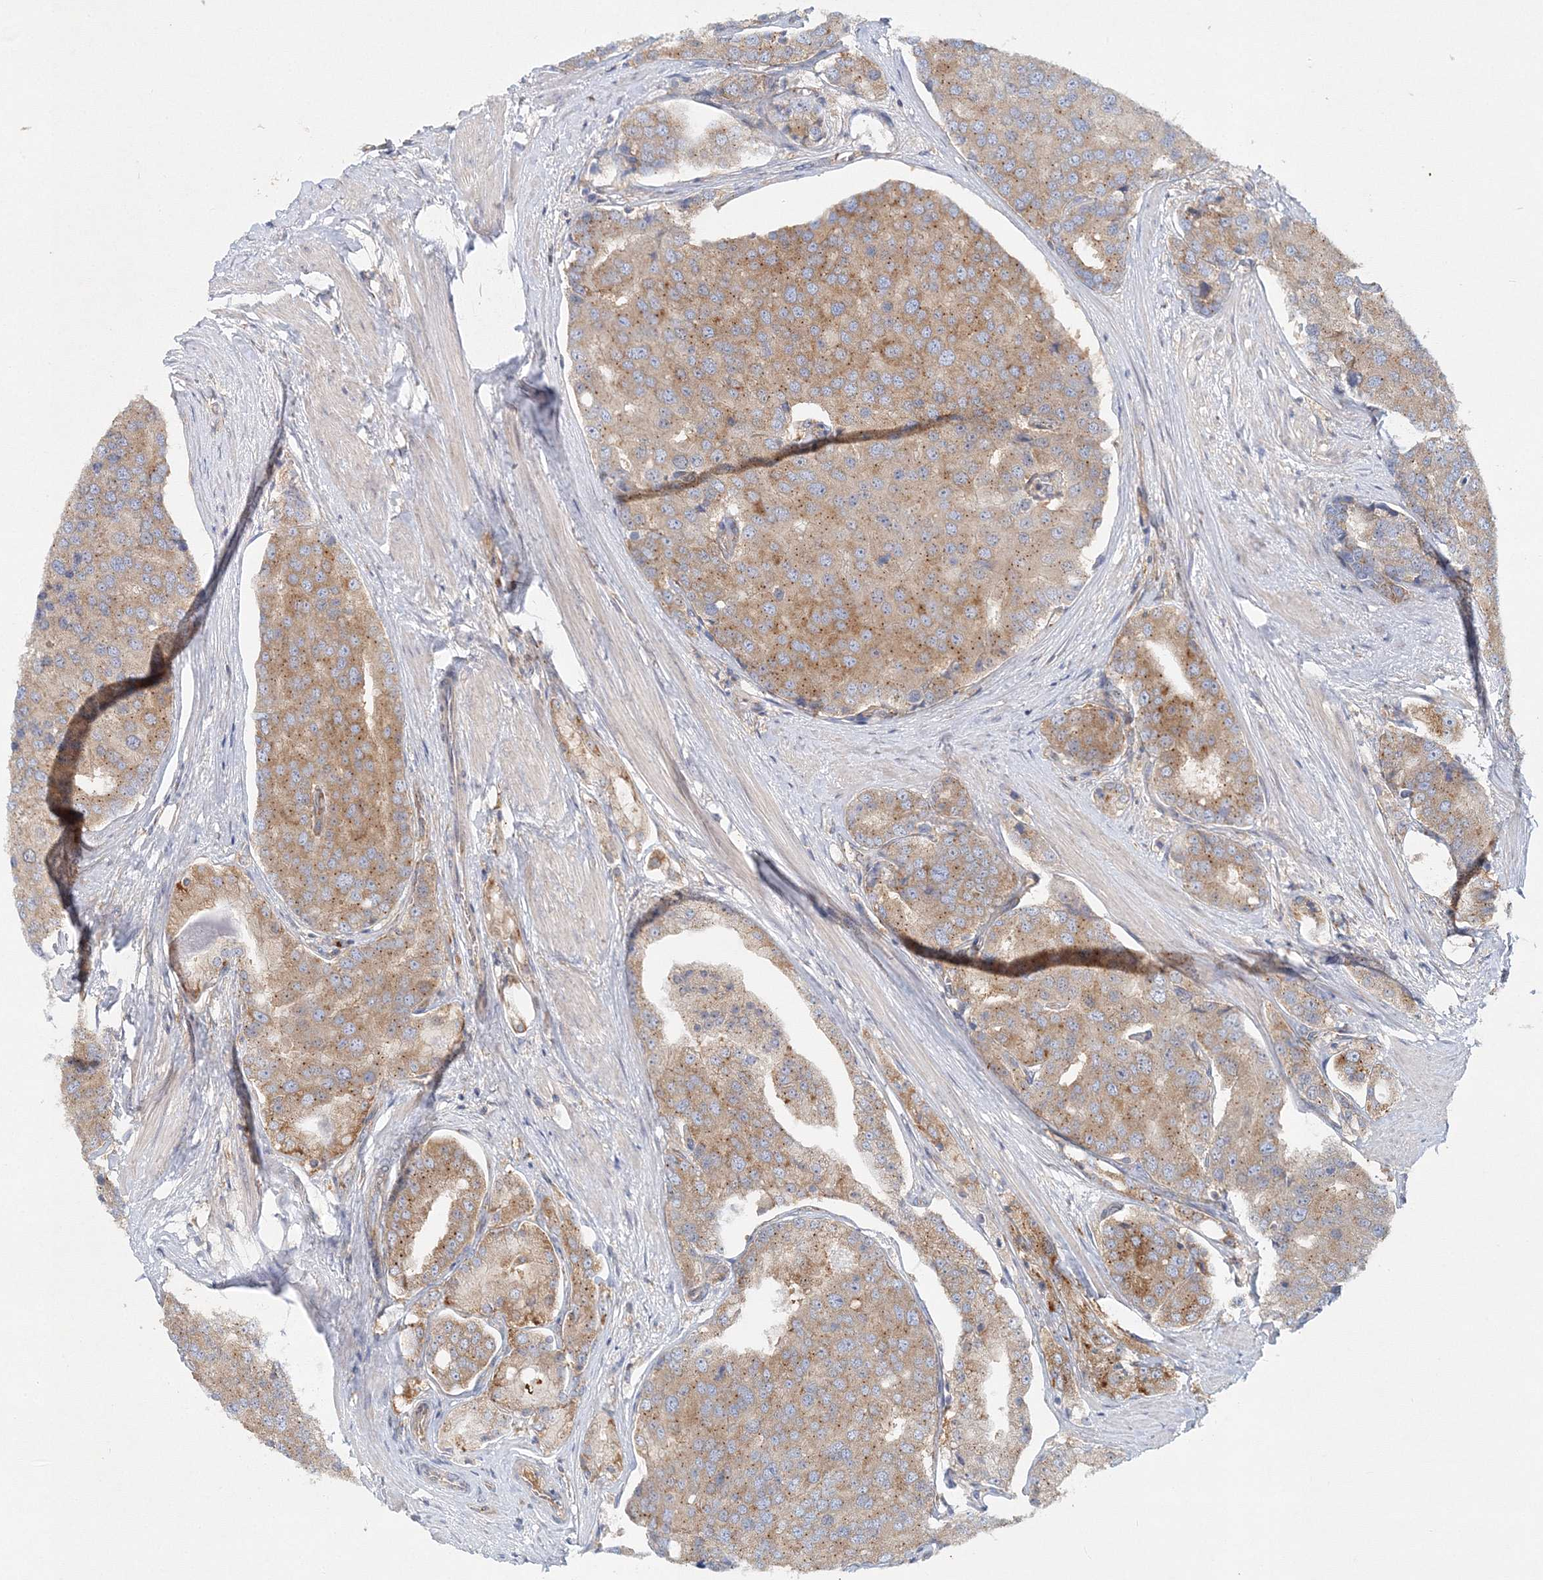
{"staining": {"intensity": "moderate", "quantity": ">75%", "location": "cytoplasmic/membranous"}, "tissue": "prostate cancer", "cell_type": "Tumor cells", "image_type": "cancer", "snomed": [{"axis": "morphology", "description": "Adenocarcinoma, High grade"}, {"axis": "topography", "description": "Prostate"}], "caption": "Human prostate cancer stained with a protein marker demonstrates moderate staining in tumor cells.", "gene": "SEC23IP", "patient": {"sex": "male", "age": 50}}